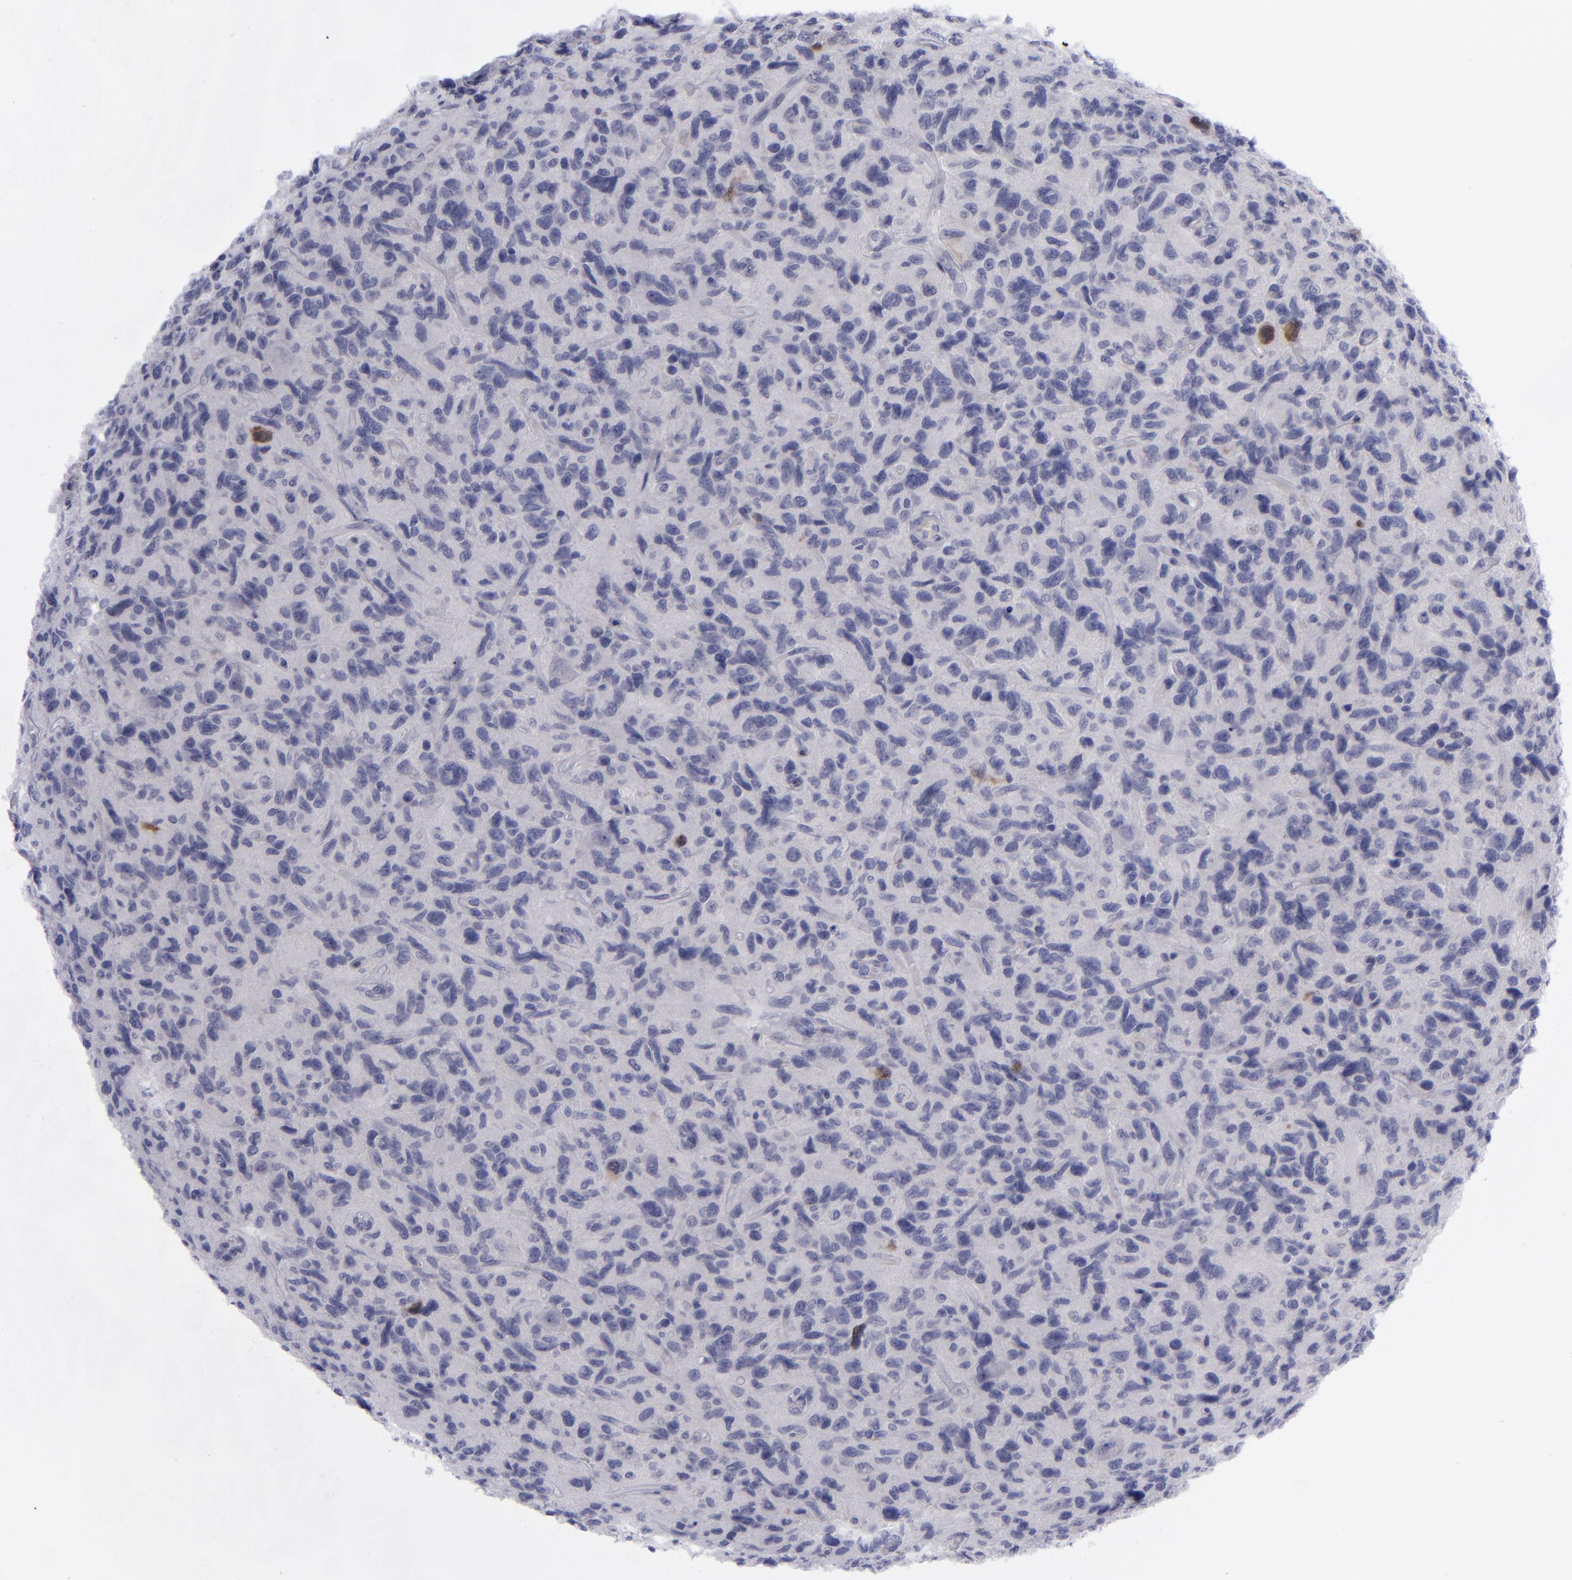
{"staining": {"intensity": "negative", "quantity": "none", "location": "none"}, "tissue": "glioma", "cell_type": "Tumor cells", "image_type": "cancer", "snomed": [{"axis": "morphology", "description": "Glioma, malignant, High grade"}, {"axis": "topography", "description": "Brain"}], "caption": "DAB immunohistochemical staining of human glioma displays no significant positivity in tumor cells. (DAB immunohistochemistry (IHC) visualized using brightfield microscopy, high magnification).", "gene": "AURKA", "patient": {"sex": "female", "age": 60}}